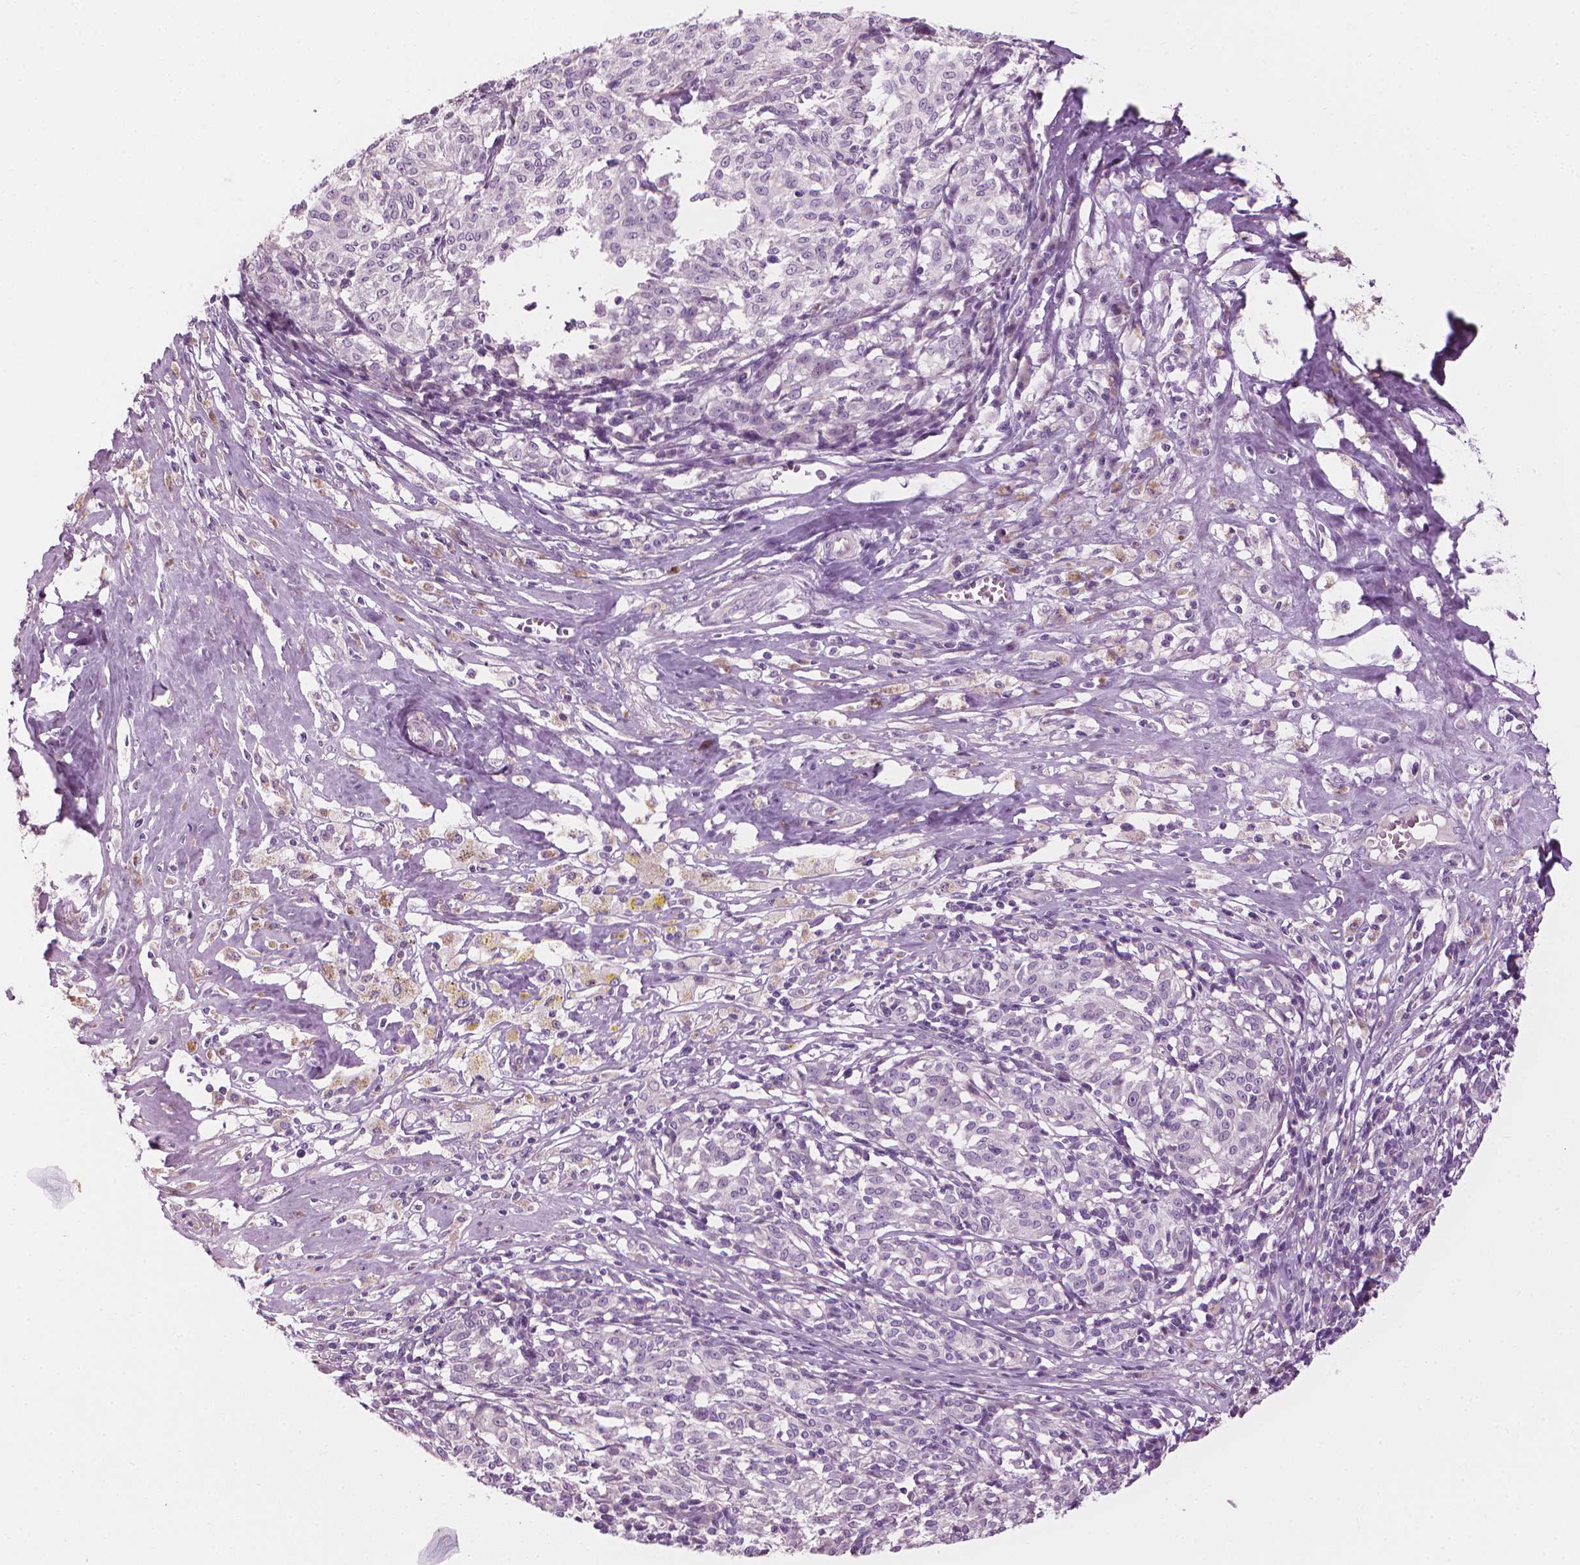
{"staining": {"intensity": "negative", "quantity": "none", "location": "none"}, "tissue": "melanoma", "cell_type": "Tumor cells", "image_type": "cancer", "snomed": [{"axis": "morphology", "description": "Malignant melanoma, NOS"}, {"axis": "topography", "description": "Skin"}], "caption": "Immunohistochemistry (IHC) of human melanoma shows no expression in tumor cells.", "gene": "CFAP126", "patient": {"sex": "female", "age": 72}}